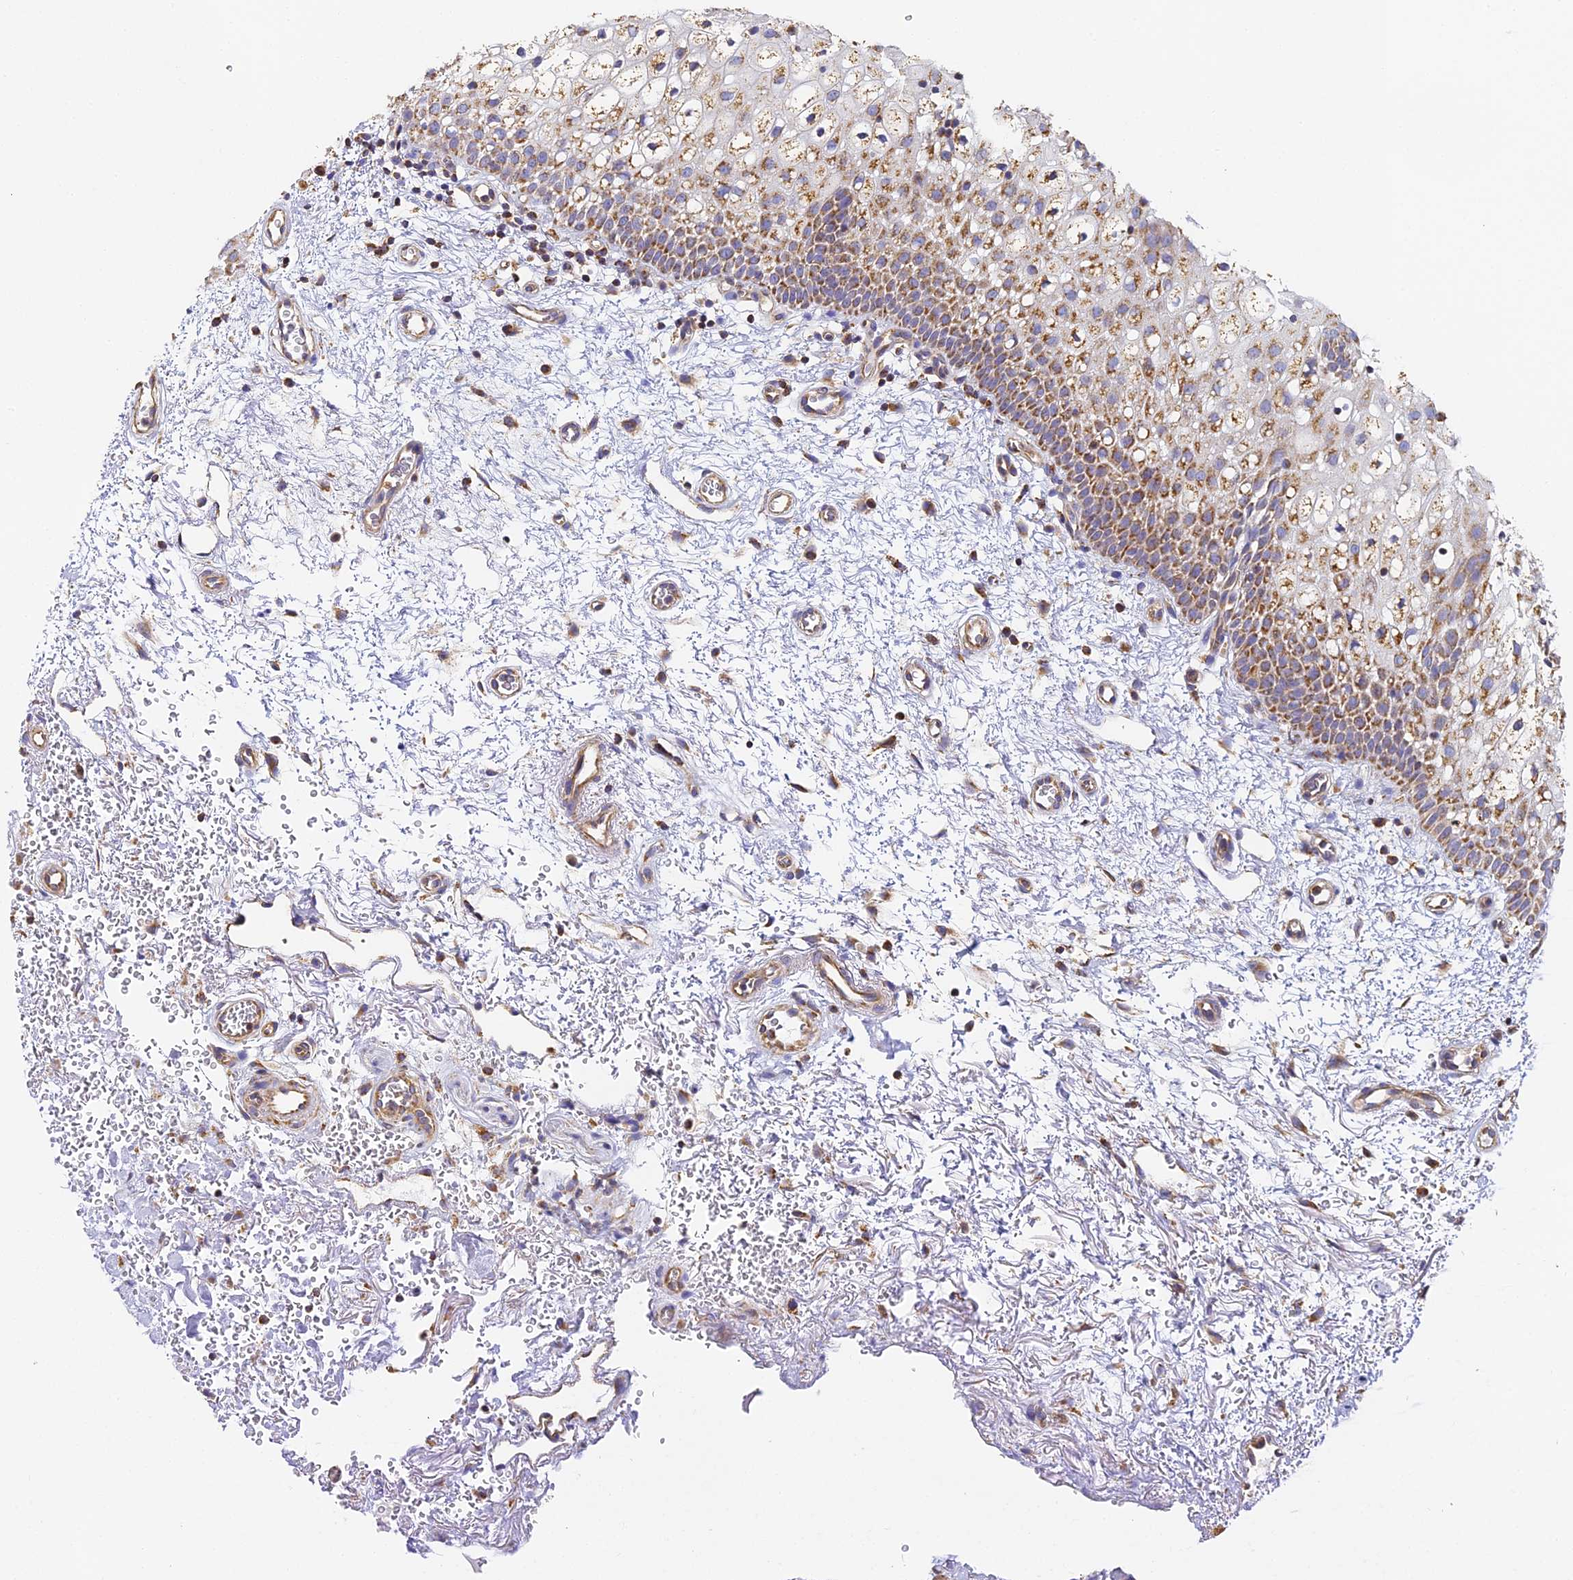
{"staining": {"intensity": "strong", "quantity": "25%-75%", "location": "cytoplasmic/membranous"}, "tissue": "oral mucosa", "cell_type": "Squamous epithelial cells", "image_type": "normal", "snomed": [{"axis": "morphology", "description": "Normal tissue, NOS"}, {"axis": "morphology", "description": "Squamous cell carcinoma, NOS"}, {"axis": "topography", "description": "Oral tissue"}, {"axis": "topography", "description": "Head-Neck"}], "caption": "An image of human oral mucosa stained for a protein reveals strong cytoplasmic/membranous brown staining in squamous epithelial cells. Ihc stains the protein in brown and the nuclei are stained blue.", "gene": "COX6C", "patient": {"sex": "male", "age": 68}}